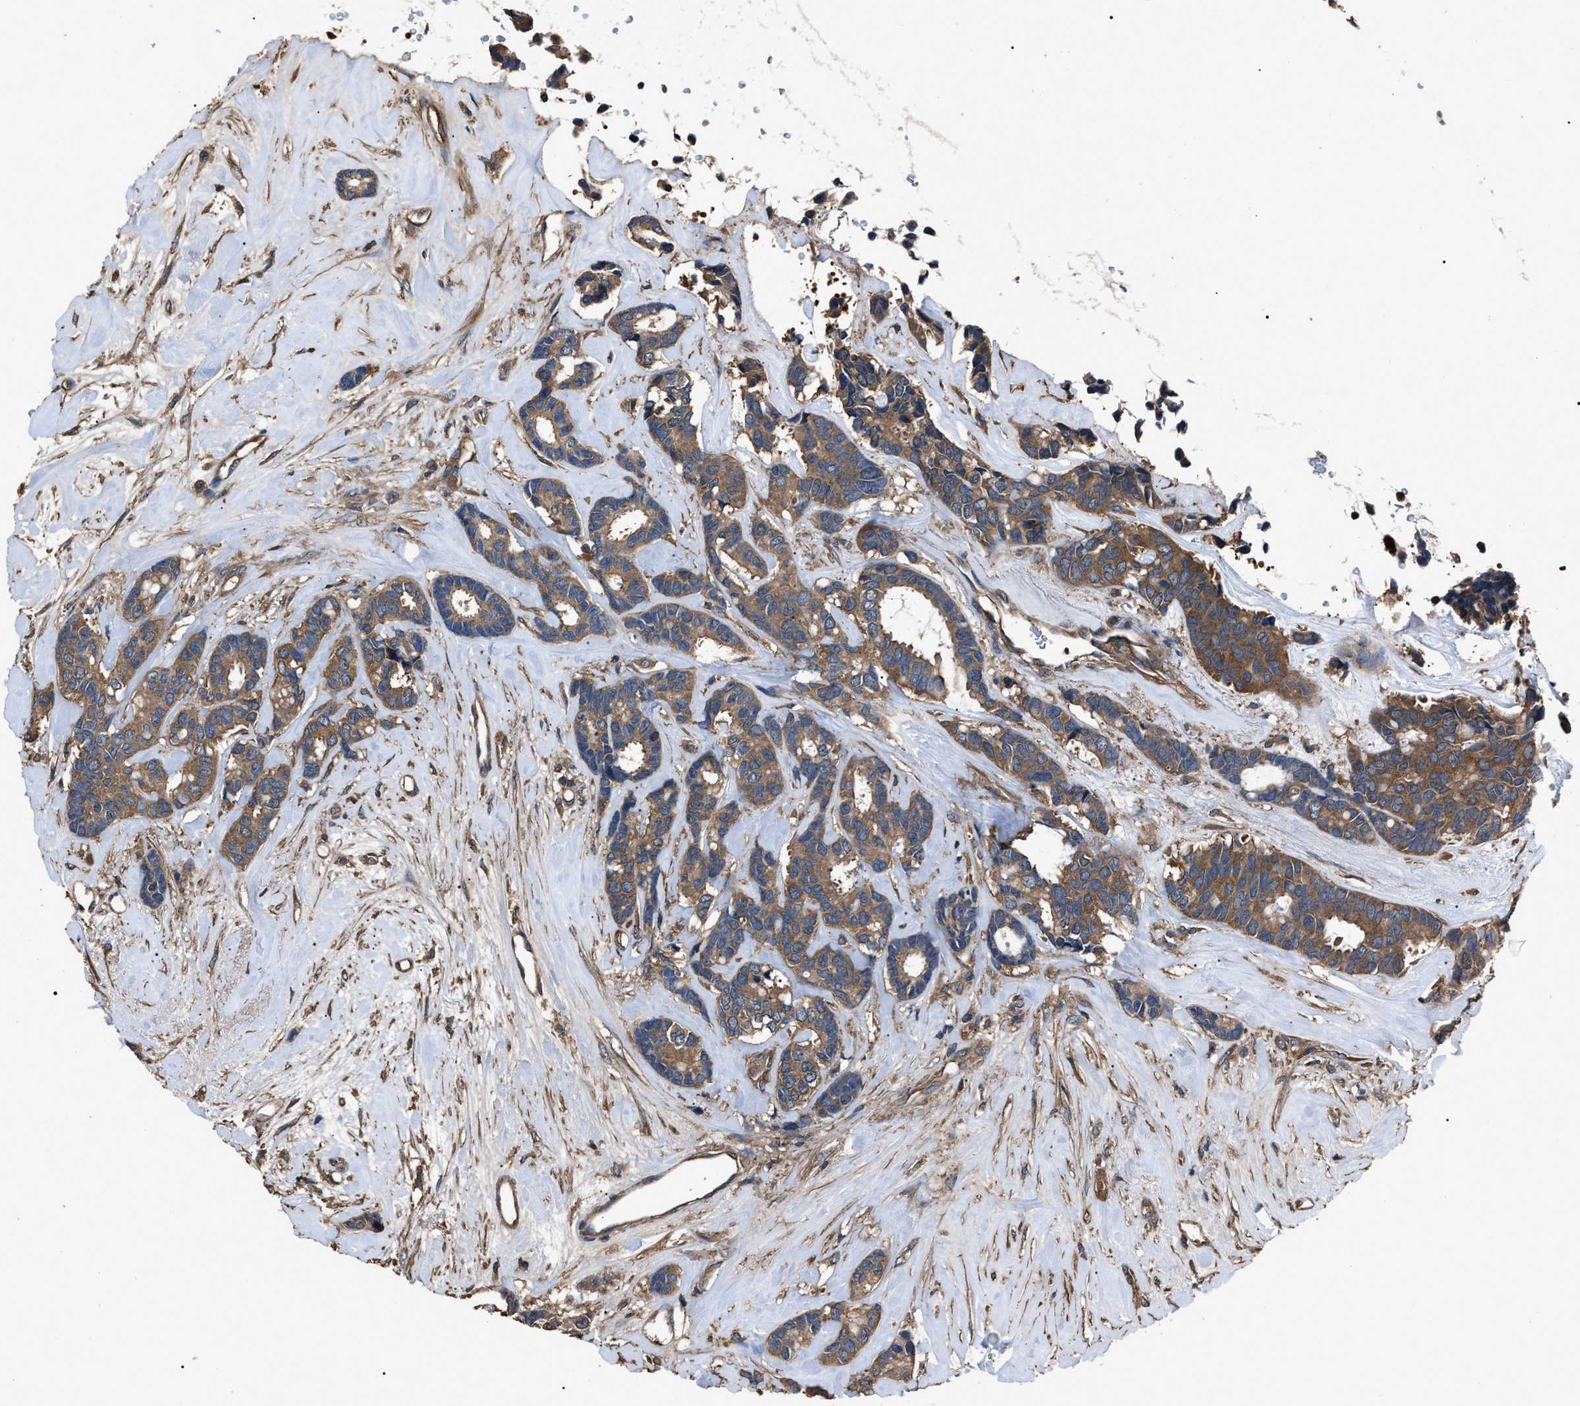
{"staining": {"intensity": "moderate", "quantity": ">75%", "location": "cytoplasmic/membranous"}, "tissue": "breast cancer", "cell_type": "Tumor cells", "image_type": "cancer", "snomed": [{"axis": "morphology", "description": "Duct carcinoma"}, {"axis": "topography", "description": "Breast"}], "caption": "Human breast cancer stained with a protein marker exhibits moderate staining in tumor cells.", "gene": "RNF216", "patient": {"sex": "female", "age": 87}}